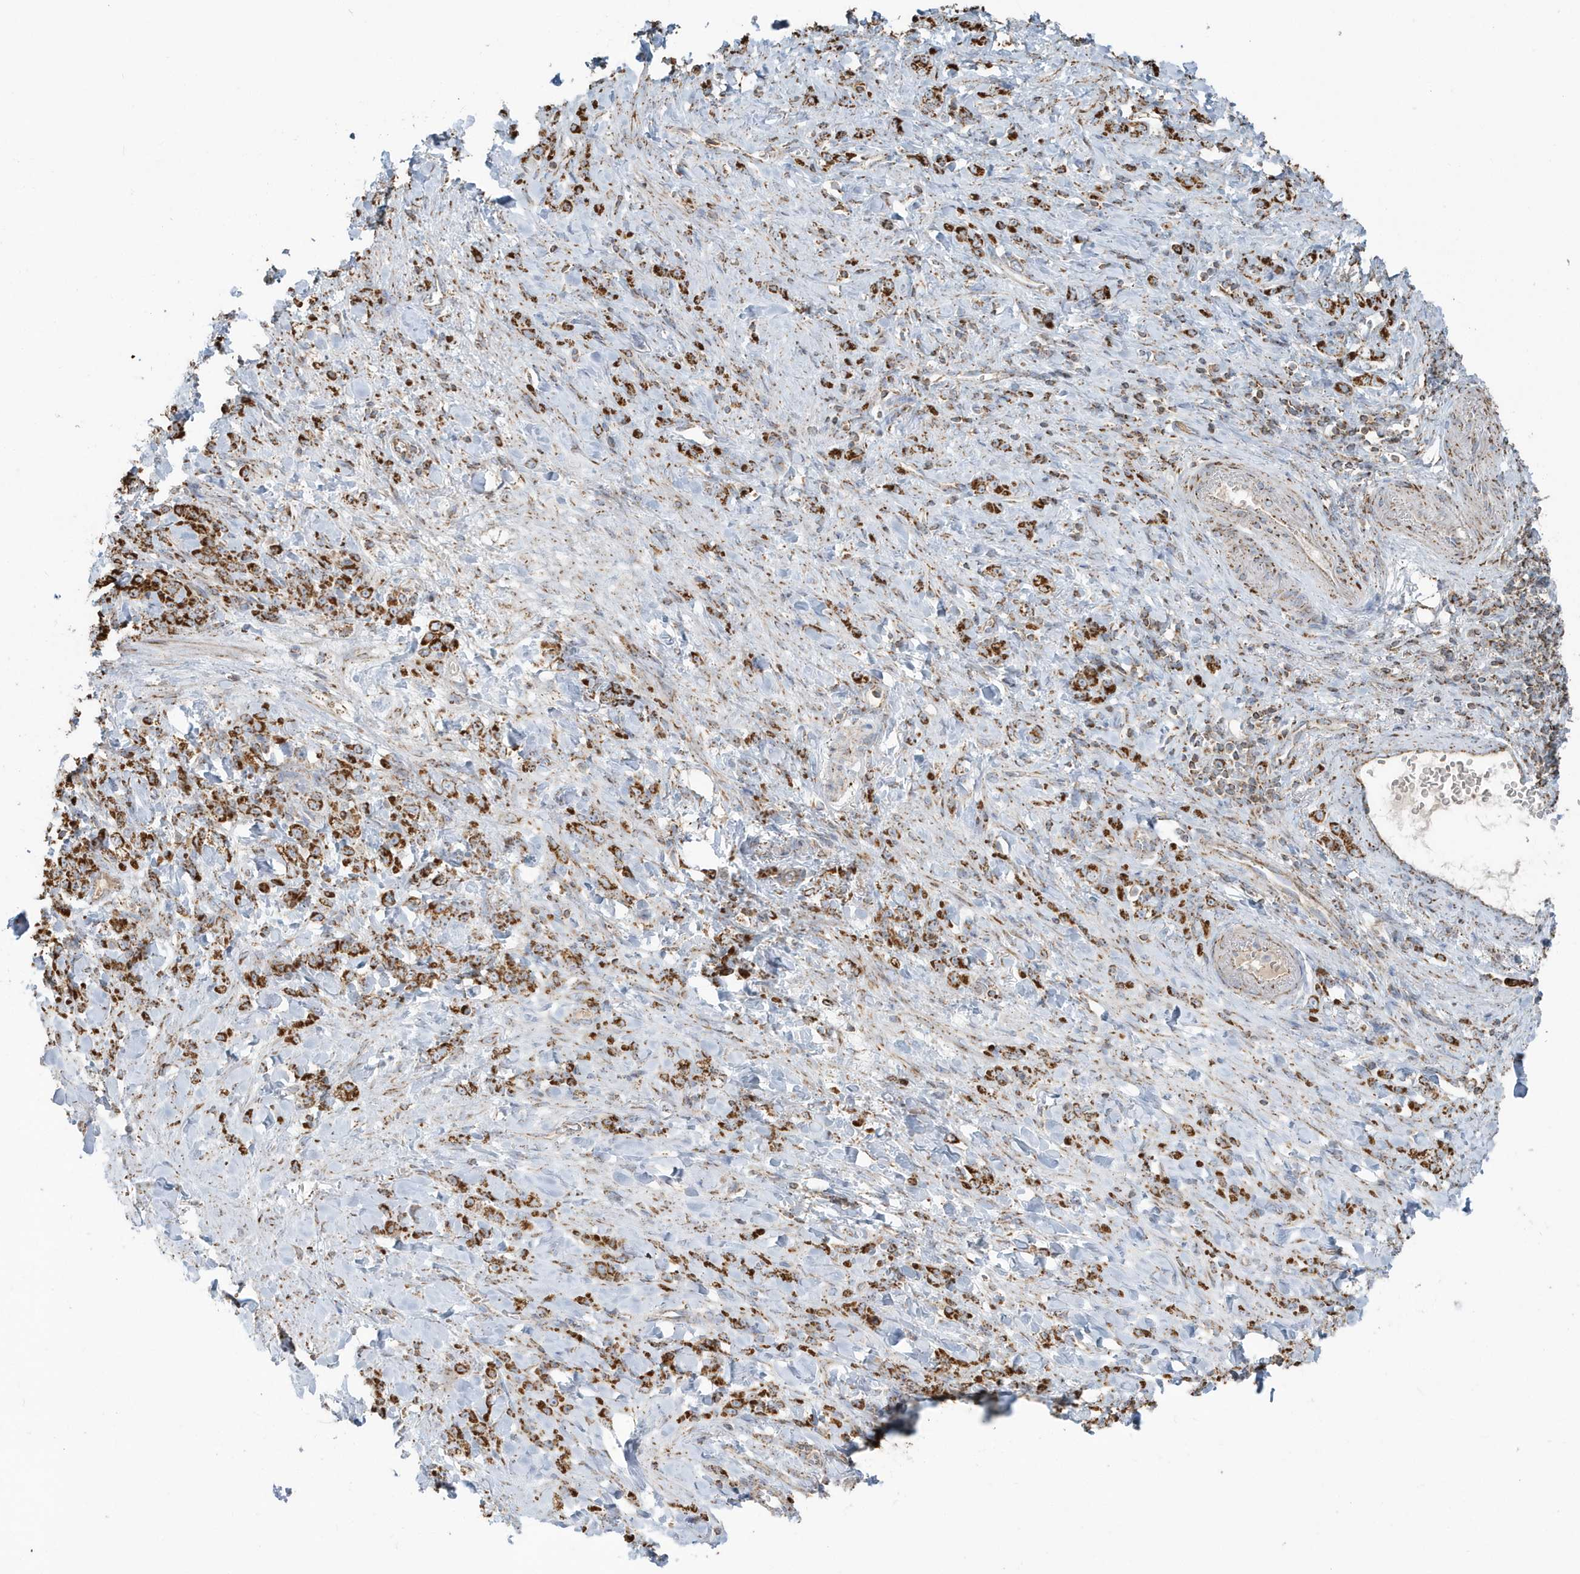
{"staining": {"intensity": "strong", "quantity": ">75%", "location": "cytoplasmic/membranous"}, "tissue": "stomach cancer", "cell_type": "Tumor cells", "image_type": "cancer", "snomed": [{"axis": "morphology", "description": "Normal tissue, NOS"}, {"axis": "morphology", "description": "Adenocarcinoma, NOS"}, {"axis": "topography", "description": "Stomach"}], "caption": "Immunohistochemical staining of adenocarcinoma (stomach) shows high levels of strong cytoplasmic/membranous staining in about >75% of tumor cells. (Brightfield microscopy of DAB IHC at high magnification).", "gene": "RAB11FIP3", "patient": {"sex": "male", "age": 82}}